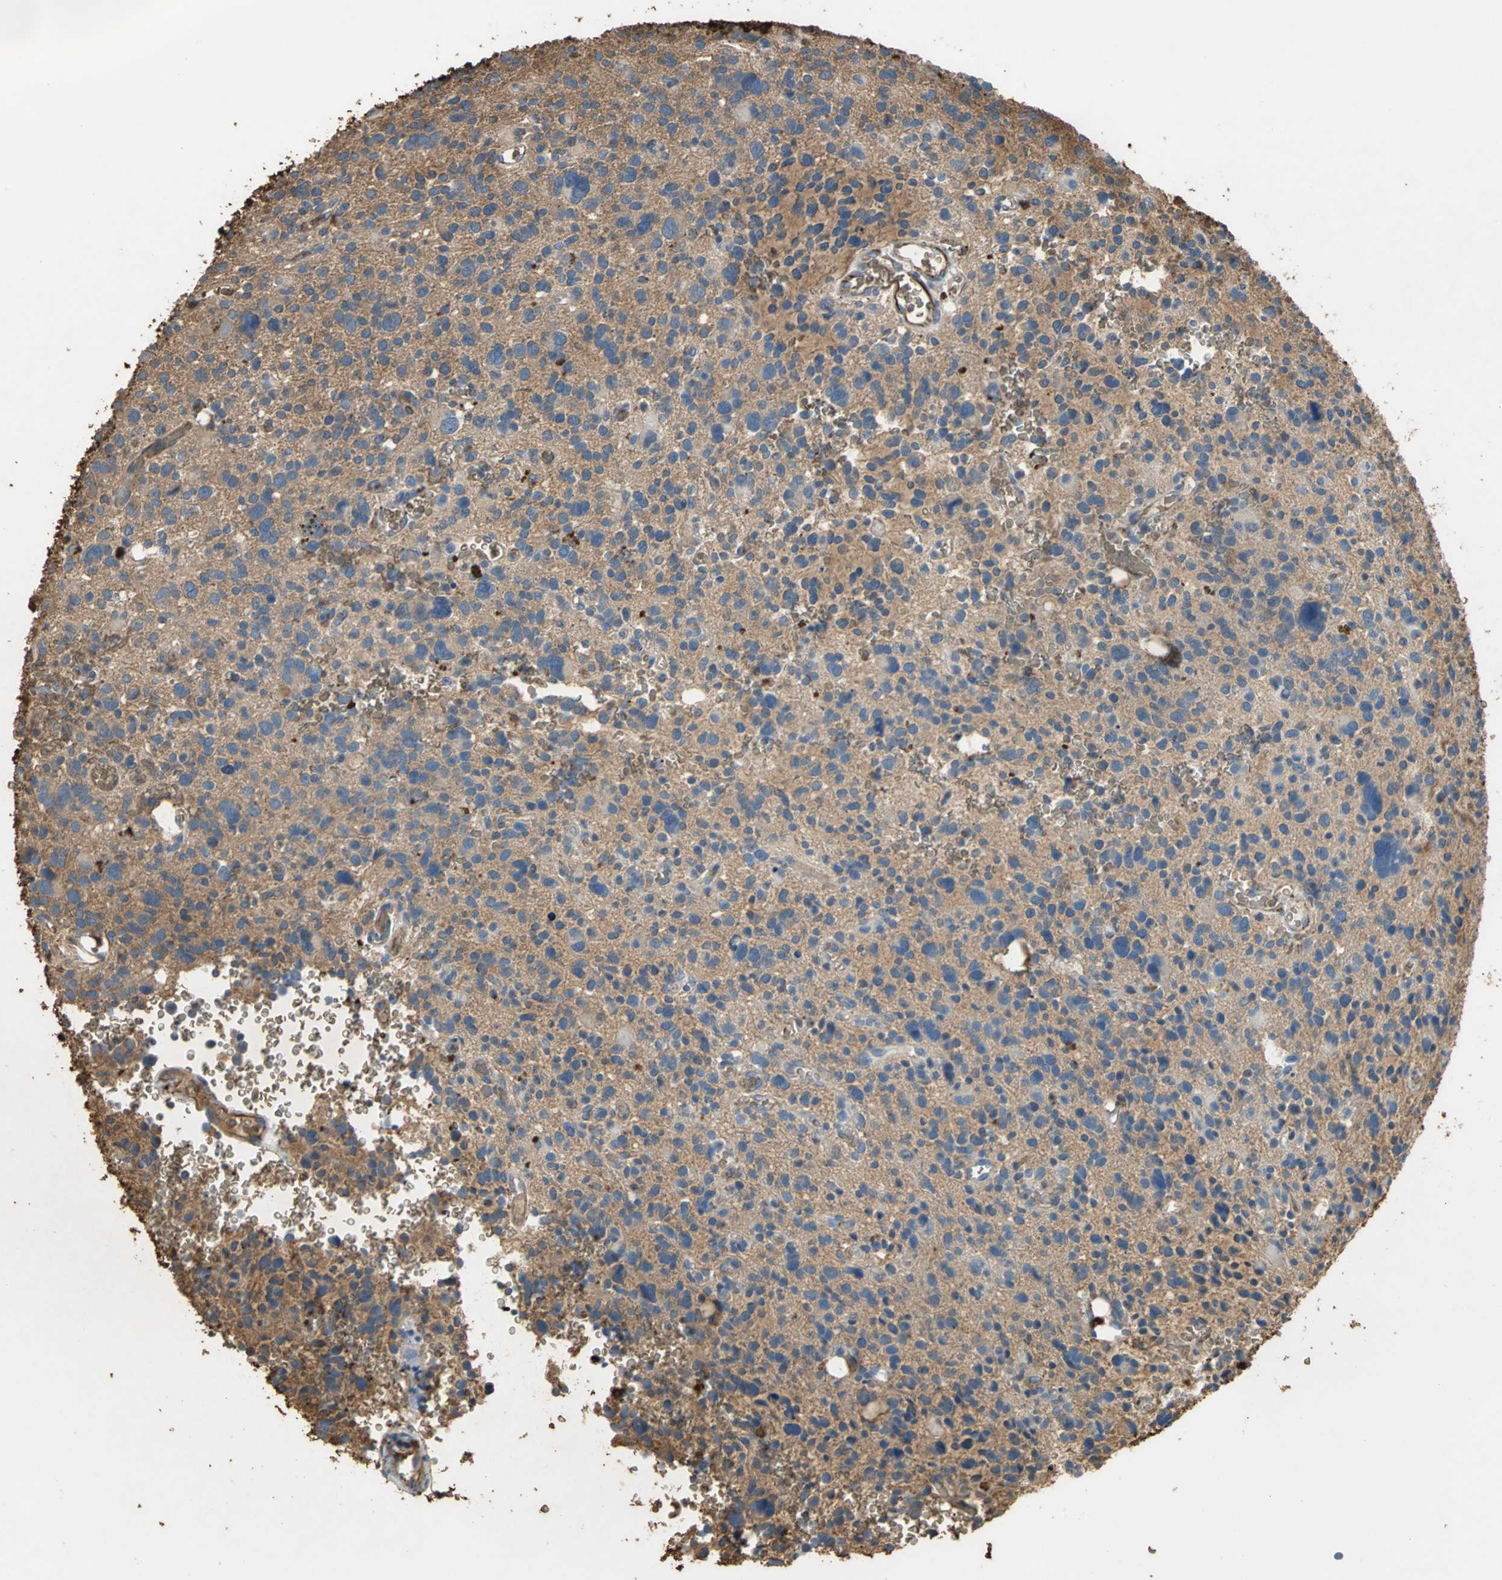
{"staining": {"intensity": "strong", "quantity": ">75%", "location": "cytoplasmic/membranous"}, "tissue": "glioma", "cell_type": "Tumor cells", "image_type": "cancer", "snomed": [{"axis": "morphology", "description": "Glioma, malignant, High grade"}, {"axis": "topography", "description": "Brain"}], "caption": "Immunohistochemistry micrograph of glioma stained for a protein (brown), which shows high levels of strong cytoplasmic/membranous expression in about >75% of tumor cells.", "gene": "TREM1", "patient": {"sex": "male", "age": 48}}